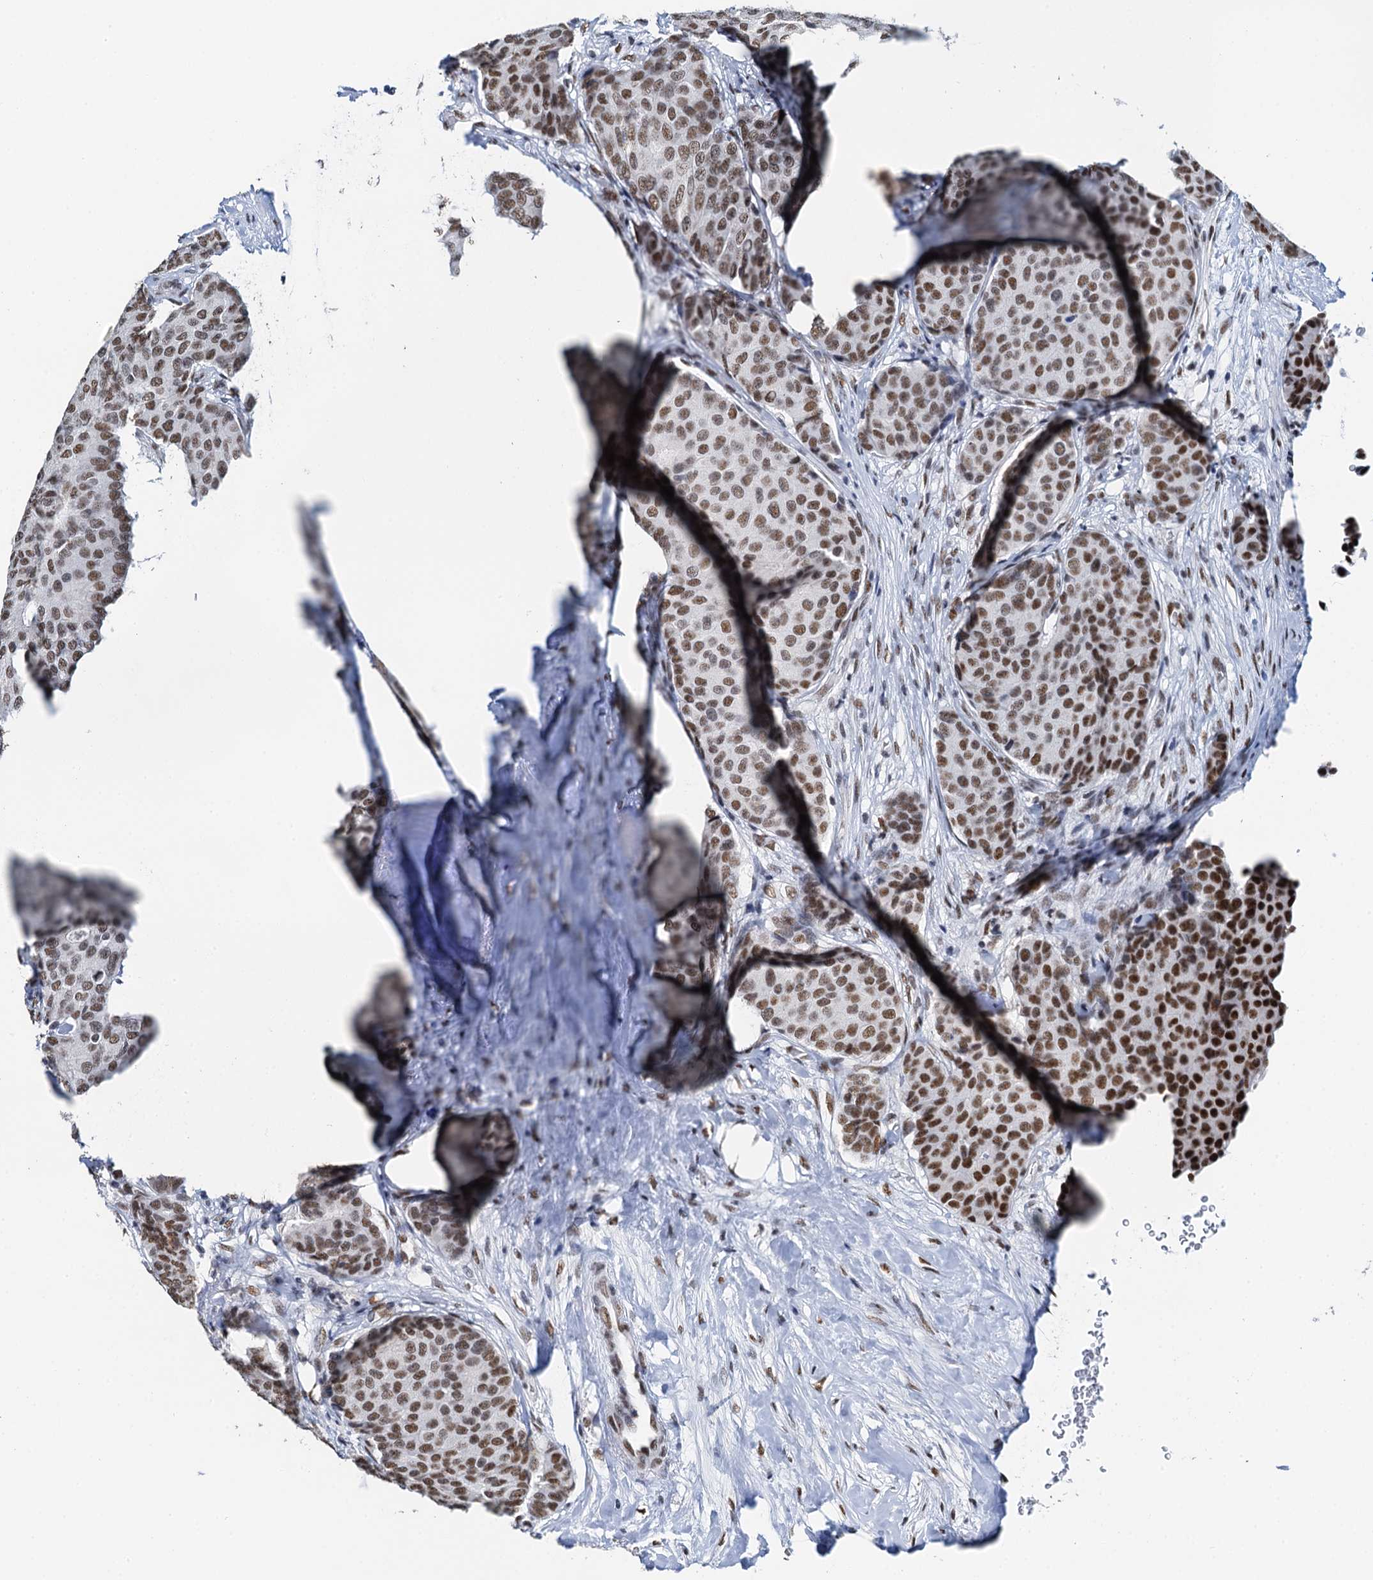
{"staining": {"intensity": "moderate", "quantity": ">75%", "location": "nuclear"}, "tissue": "breast cancer", "cell_type": "Tumor cells", "image_type": "cancer", "snomed": [{"axis": "morphology", "description": "Duct carcinoma"}, {"axis": "topography", "description": "Breast"}], "caption": "Immunohistochemical staining of human breast invasive ductal carcinoma displays moderate nuclear protein expression in approximately >75% of tumor cells. The protein of interest is shown in brown color, while the nuclei are stained blue.", "gene": "SLTM", "patient": {"sex": "female", "age": 75}}